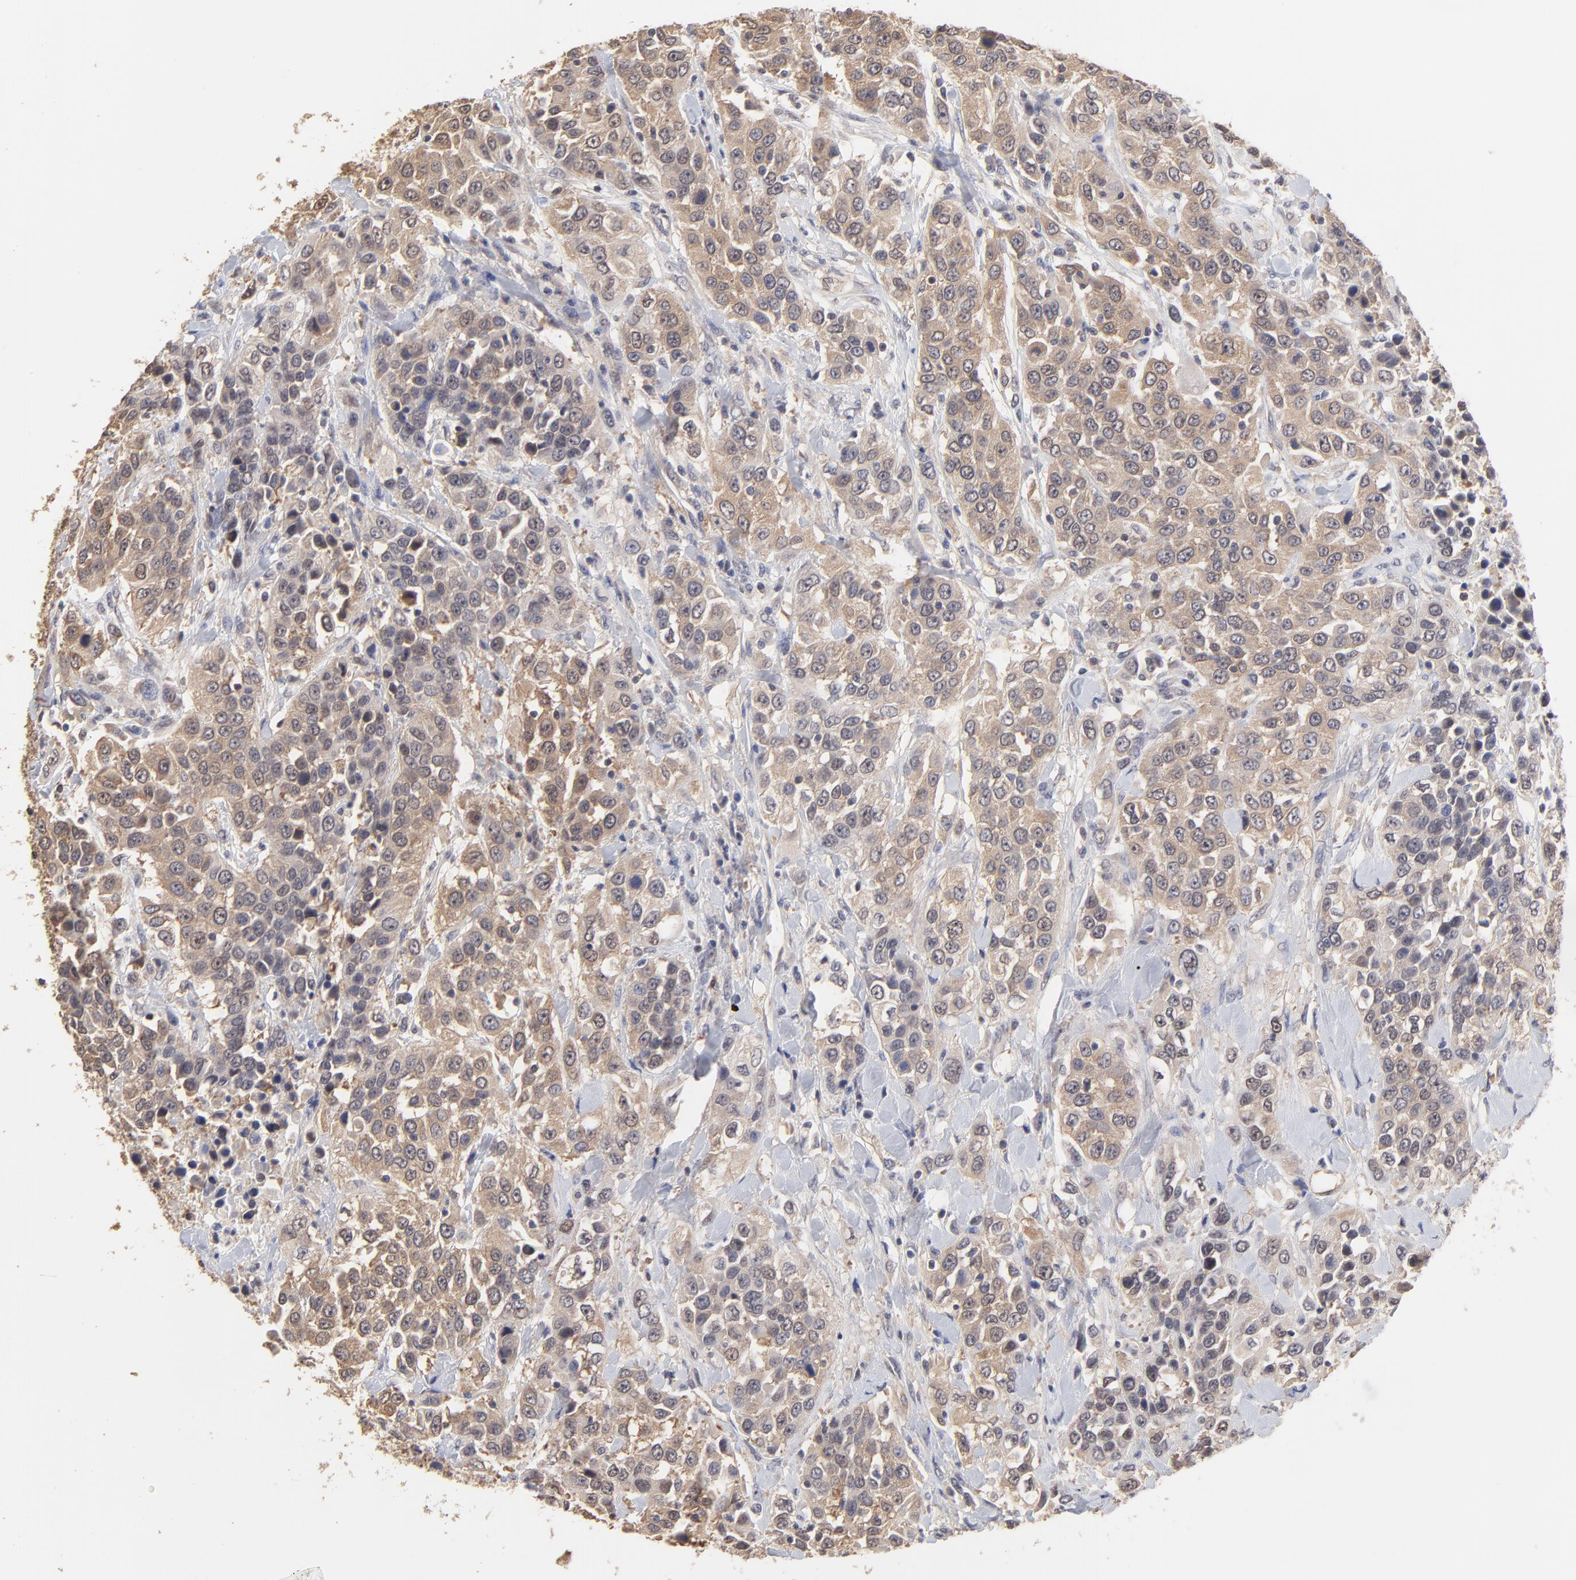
{"staining": {"intensity": "moderate", "quantity": ">75%", "location": "cytoplasmic/membranous"}, "tissue": "urothelial cancer", "cell_type": "Tumor cells", "image_type": "cancer", "snomed": [{"axis": "morphology", "description": "Urothelial carcinoma, High grade"}, {"axis": "topography", "description": "Urinary bladder"}], "caption": "Immunohistochemistry (DAB) staining of human urothelial cancer displays moderate cytoplasmic/membranous protein expression in approximately >75% of tumor cells.", "gene": "CCT2", "patient": {"sex": "female", "age": 80}}